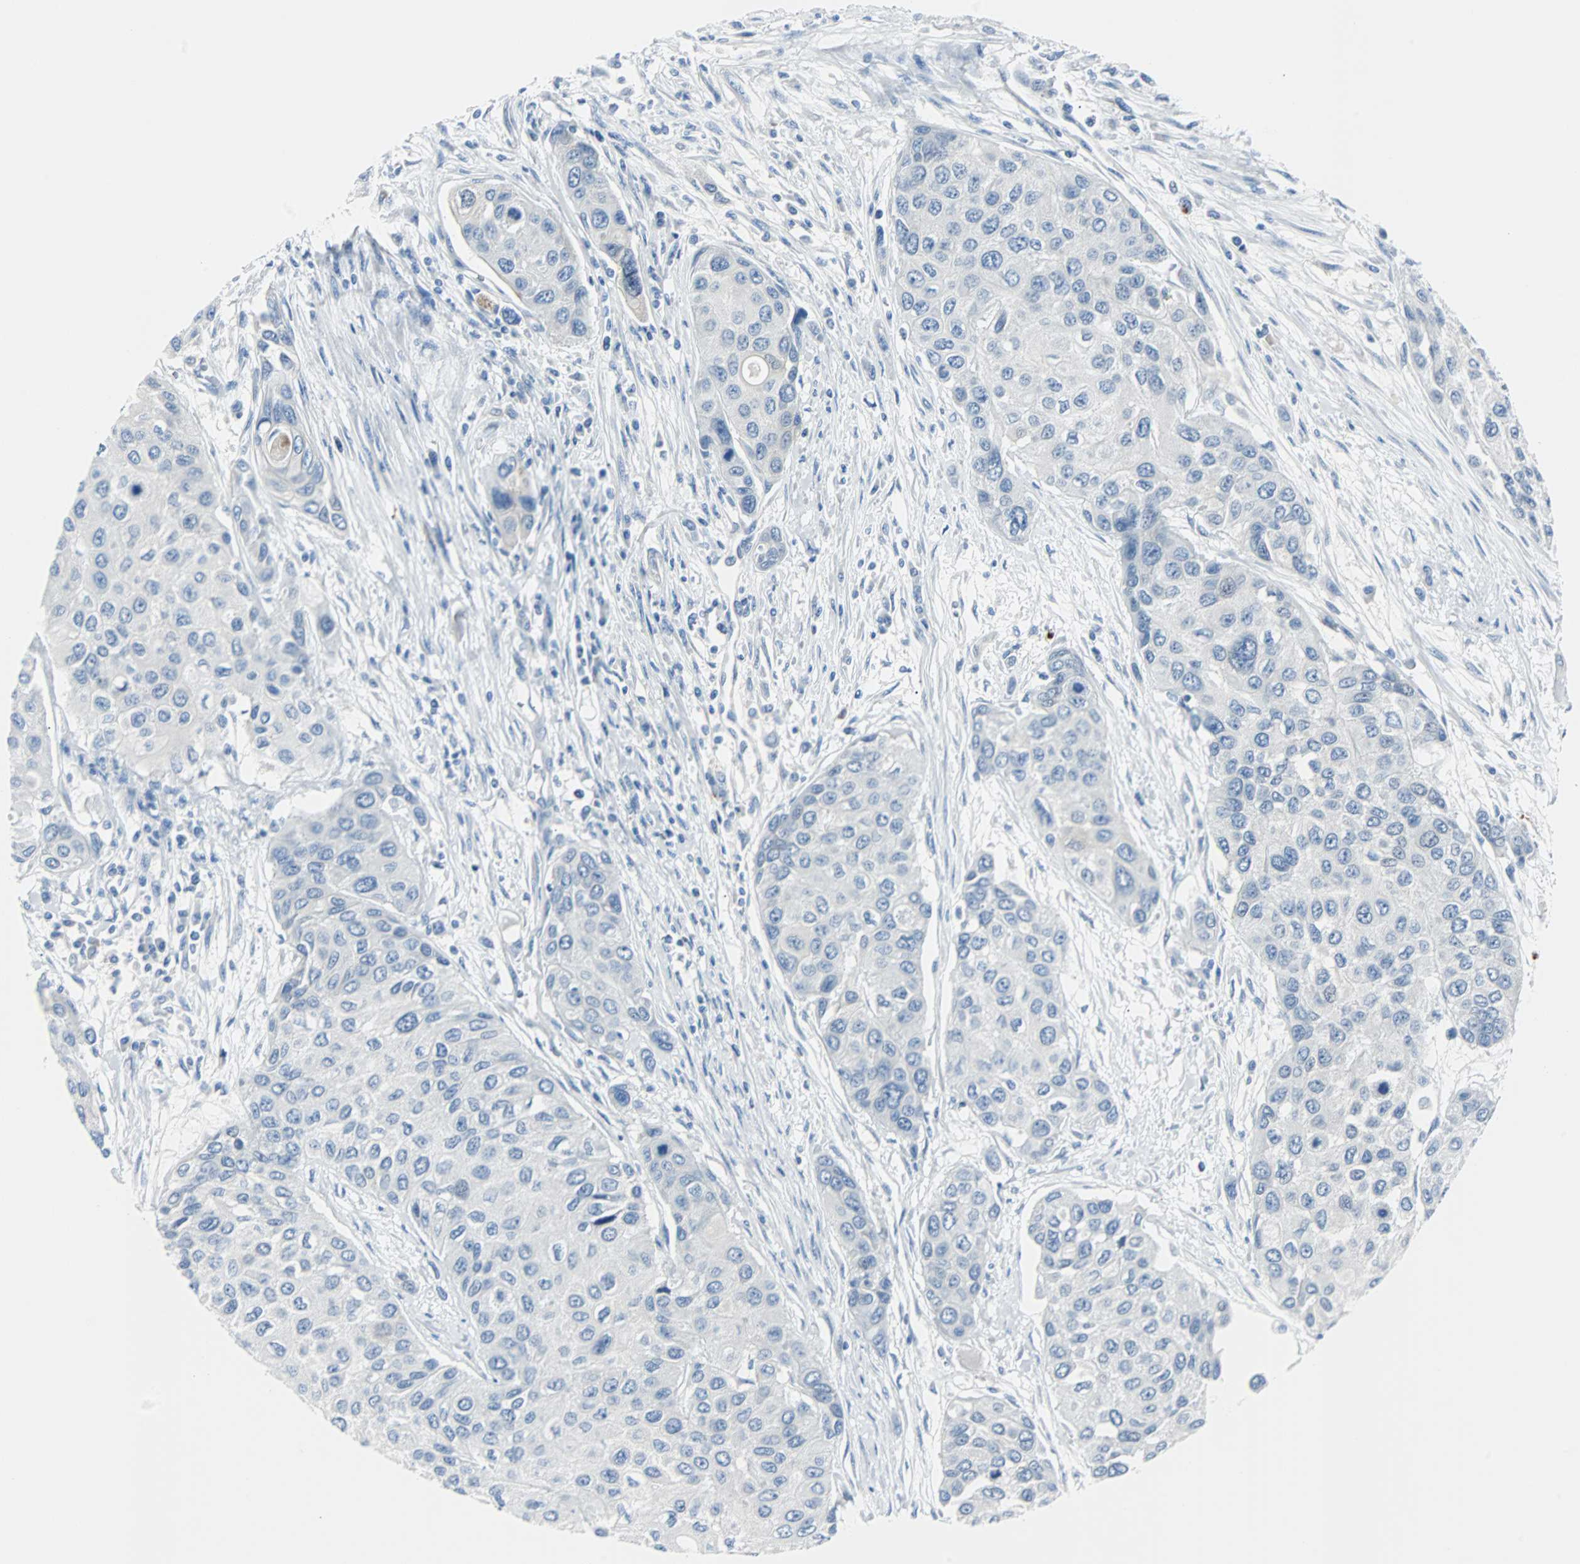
{"staining": {"intensity": "negative", "quantity": "none", "location": "none"}, "tissue": "urothelial cancer", "cell_type": "Tumor cells", "image_type": "cancer", "snomed": [{"axis": "morphology", "description": "Urothelial carcinoma, High grade"}, {"axis": "topography", "description": "Urinary bladder"}], "caption": "An IHC histopathology image of urothelial cancer is shown. There is no staining in tumor cells of urothelial cancer.", "gene": "RASA1", "patient": {"sex": "female", "age": 56}}